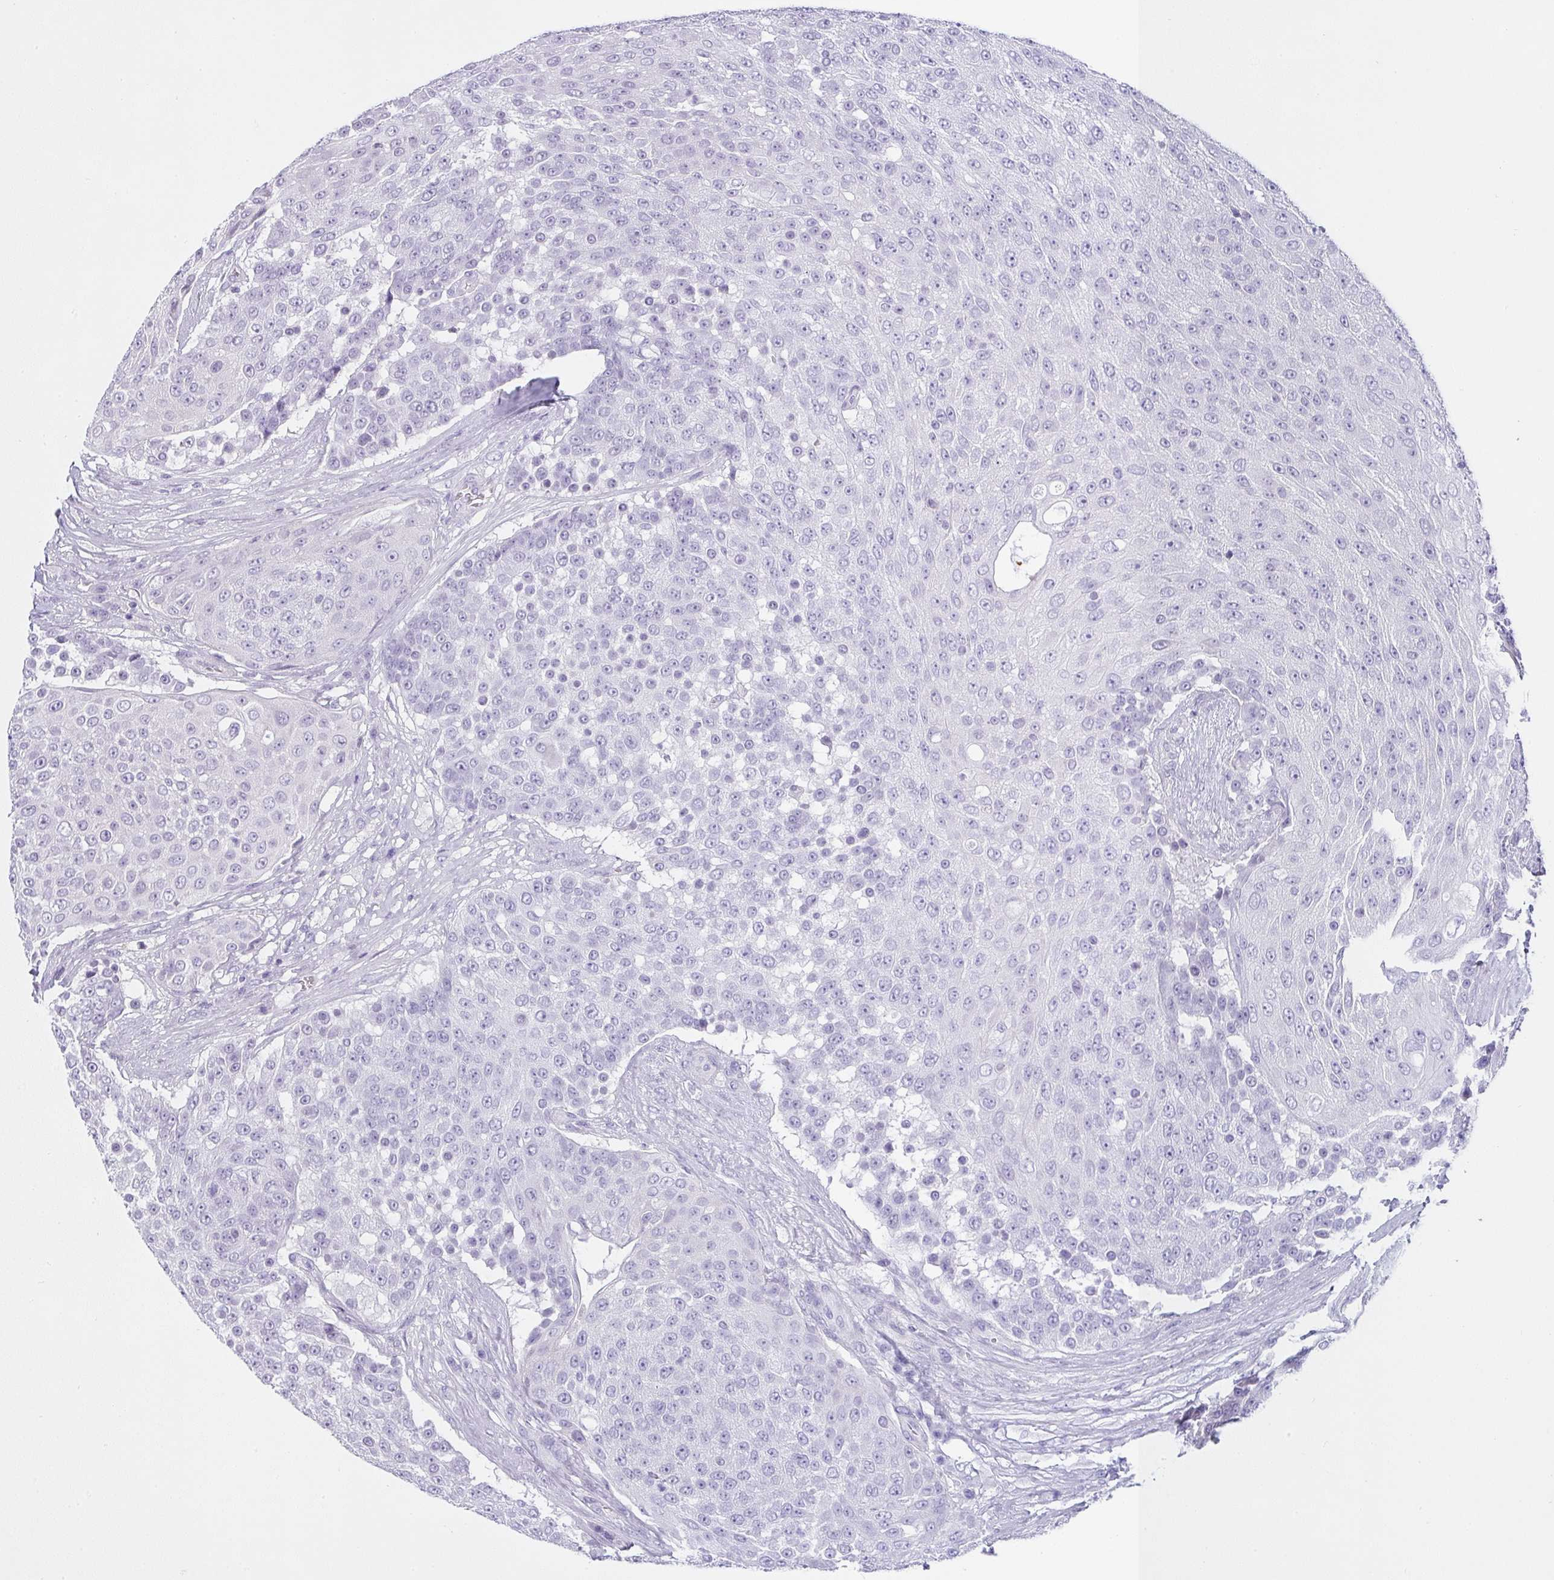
{"staining": {"intensity": "negative", "quantity": "none", "location": "none"}, "tissue": "urothelial cancer", "cell_type": "Tumor cells", "image_type": "cancer", "snomed": [{"axis": "morphology", "description": "Urothelial carcinoma, High grade"}, {"axis": "topography", "description": "Urinary bladder"}], "caption": "A histopathology image of urothelial carcinoma (high-grade) stained for a protein displays no brown staining in tumor cells.", "gene": "VCY1B", "patient": {"sex": "female", "age": 63}}